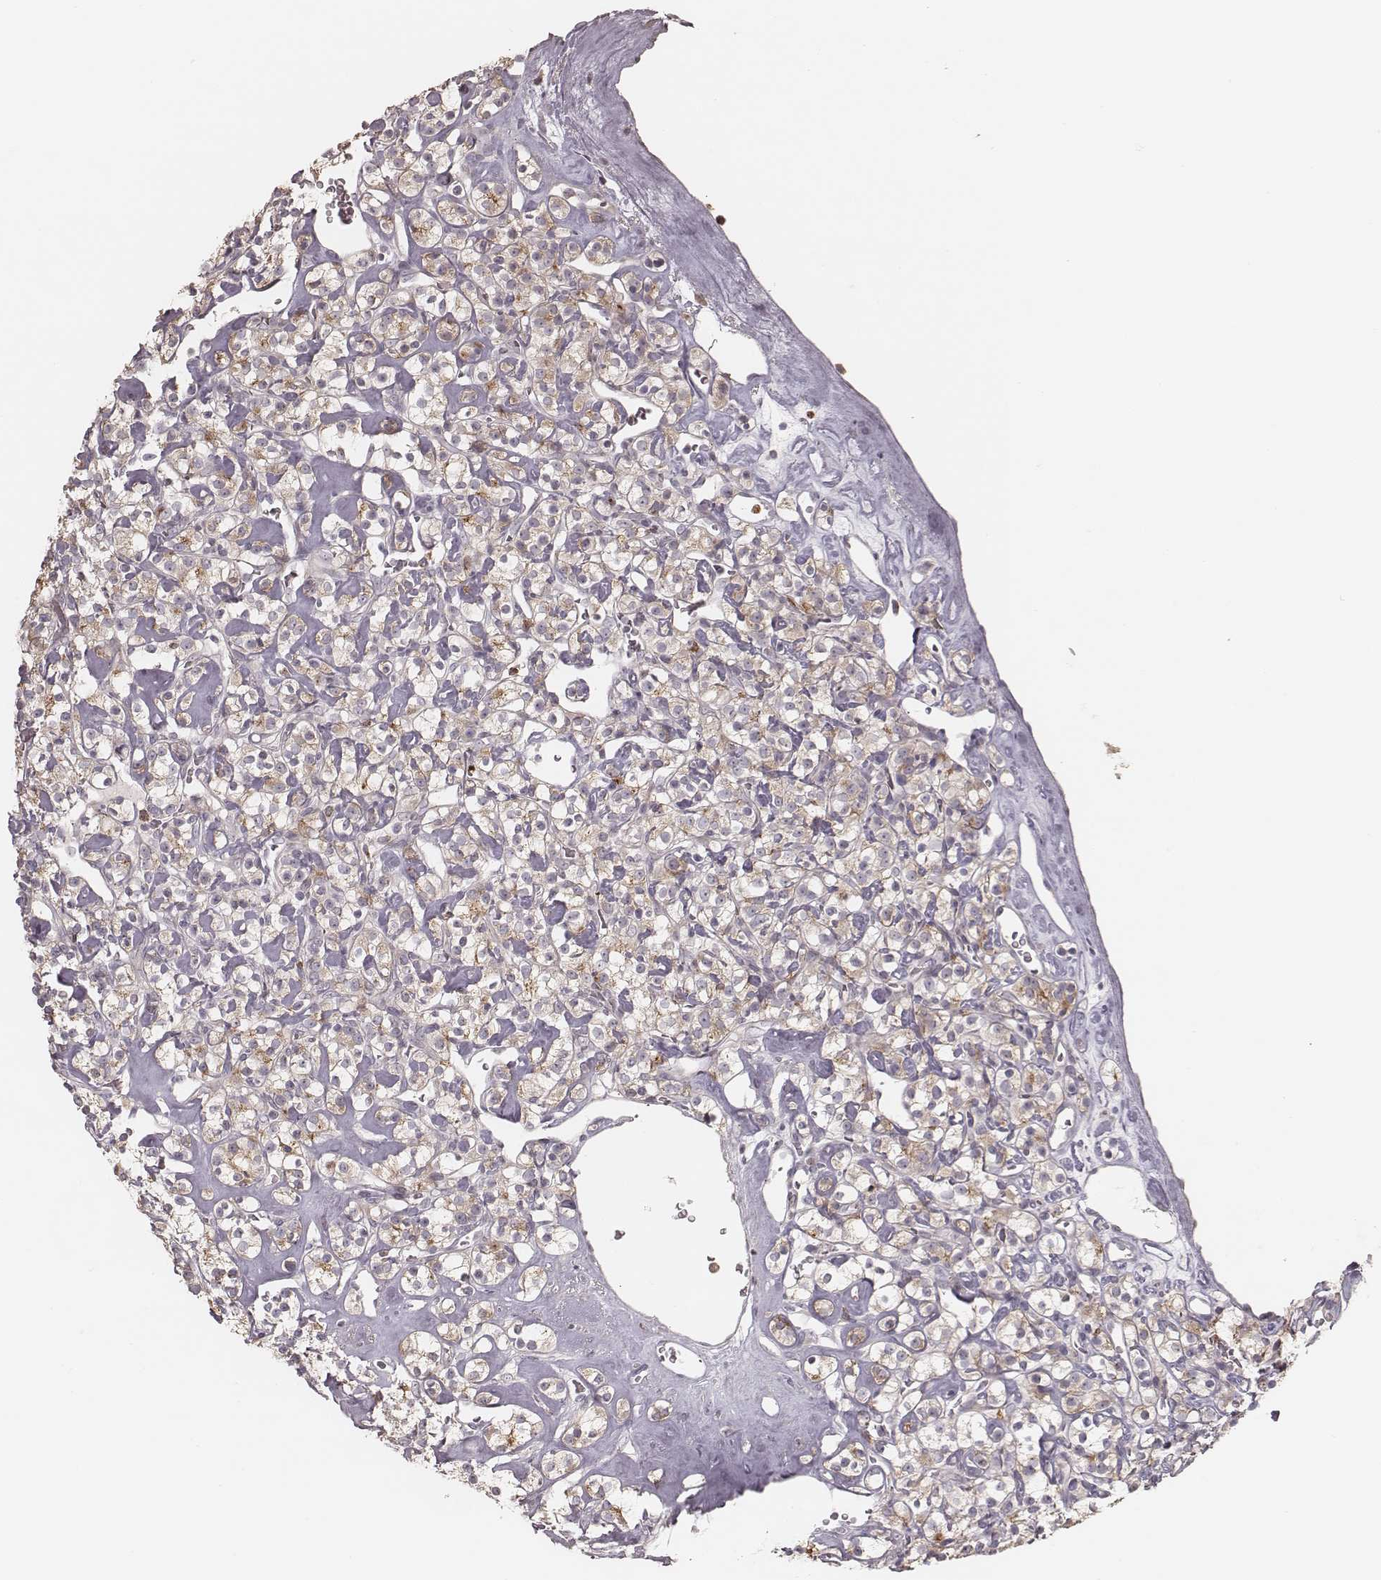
{"staining": {"intensity": "moderate", "quantity": "<25%", "location": "cytoplasmic/membranous"}, "tissue": "renal cancer", "cell_type": "Tumor cells", "image_type": "cancer", "snomed": [{"axis": "morphology", "description": "Adenocarcinoma, NOS"}, {"axis": "topography", "description": "Kidney"}], "caption": "Protein expression analysis of renal cancer (adenocarcinoma) reveals moderate cytoplasmic/membranous positivity in about <25% of tumor cells. (Stains: DAB in brown, nuclei in blue, Microscopy: brightfield microscopy at high magnification).", "gene": "ABCA7", "patient": {"sex": "male", "age": 77}}